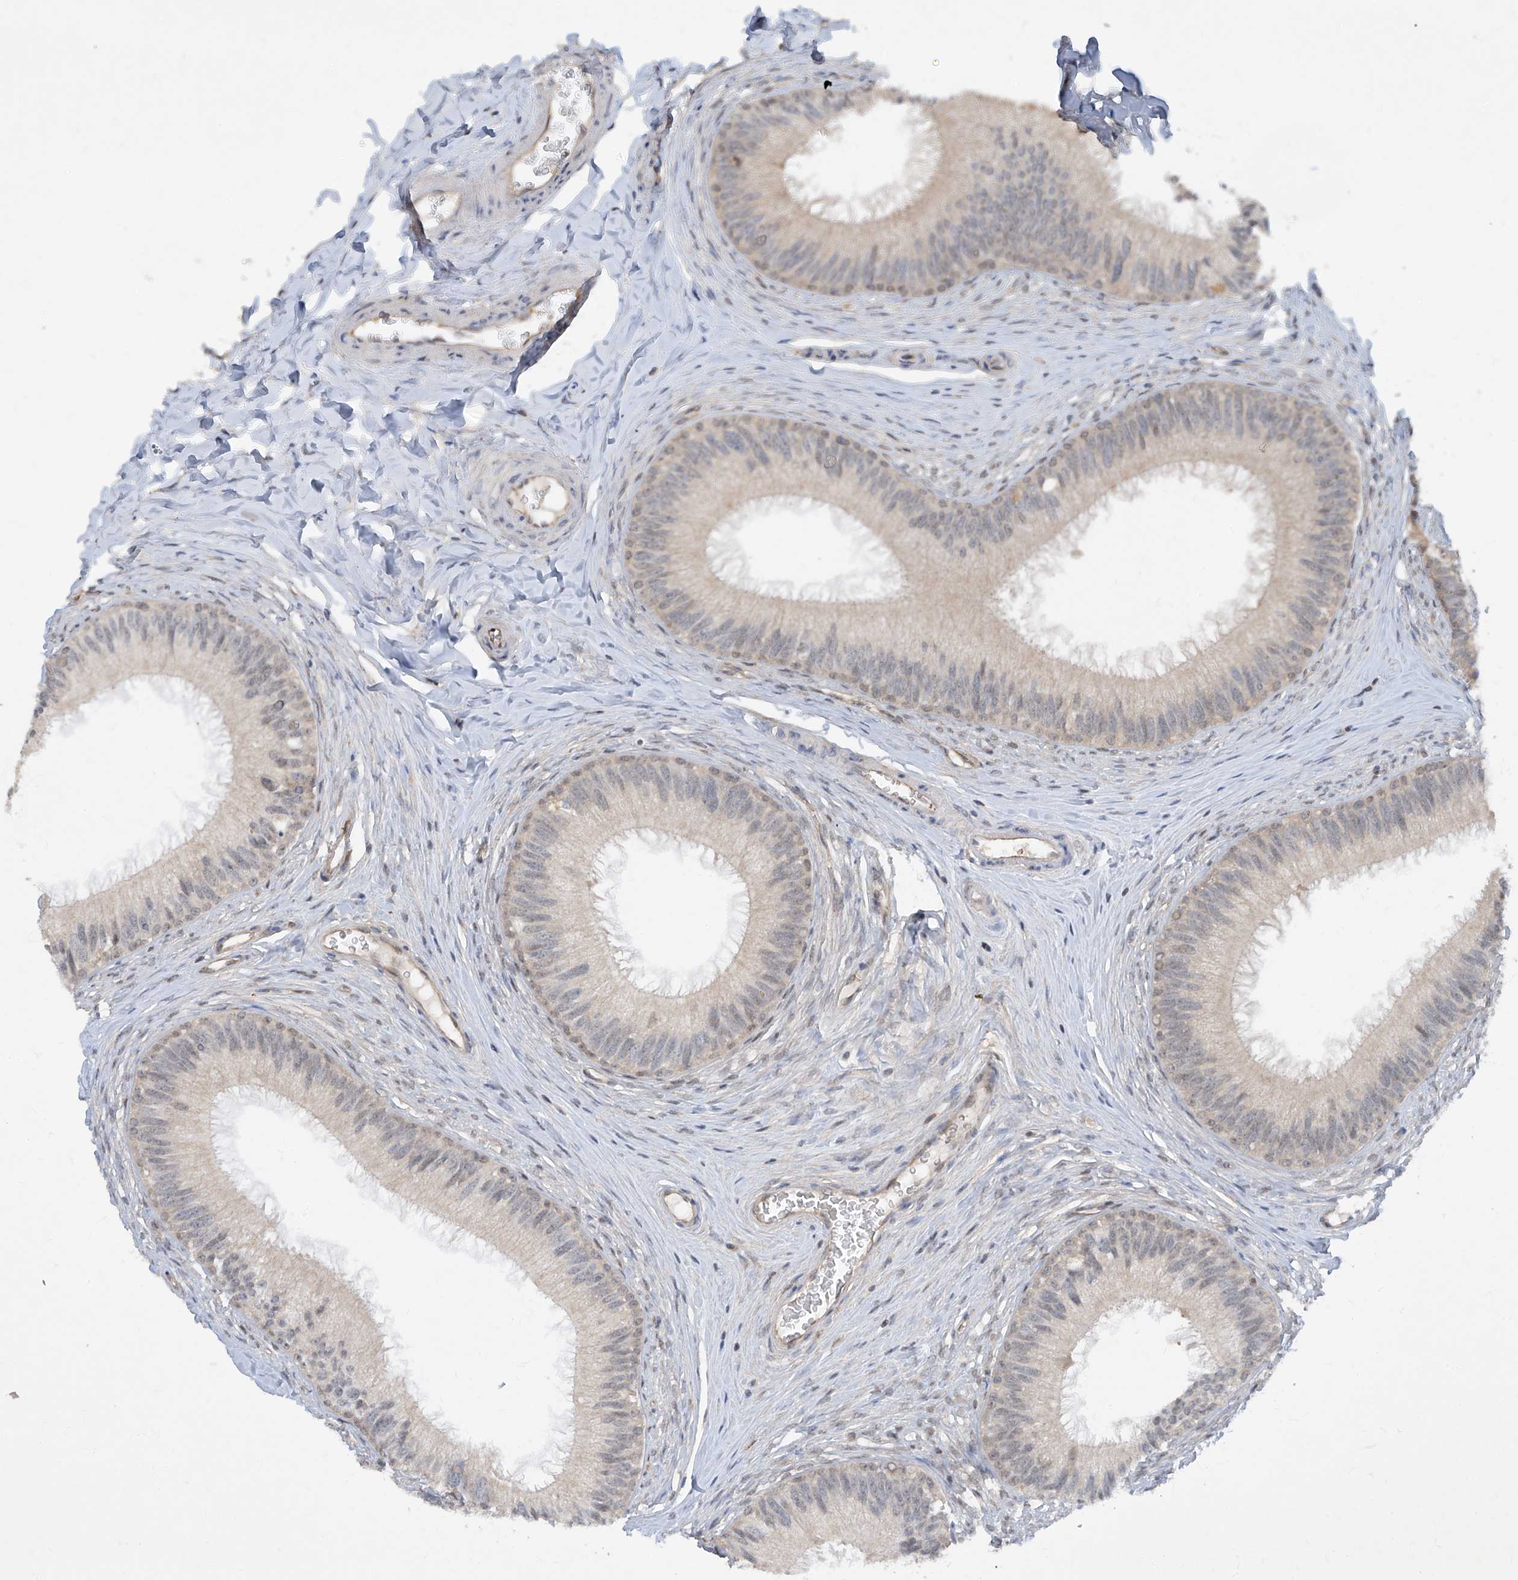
{"staining": {"intensity": "weak", "quantity": "25%-75%", "location": "cytoplasmic/membranous,nuclear"}, "tissue": "epididymis", "cell_type": "Glandular cells", "image_type": "normal", "snomed": [{"axis": "morphology", "description": "Normal tissue, NOS"}, {"axis": "topography", "description": "Epididymis"}], "caption": "Immunohistochemistry (DAB (3,3'-diaminobenzidine)) staining of unremarkable human epididymis exhibits weak cytoplasmic/membranous,nuclear protein expression in about 25%-75% of glandular cells. The staining was performed using DAB (3,3'-diaminobenzidine) to visualize the protein expression in brown, while the nuclei were stained in blue with hematoxylin (Magnification: 20x).", "gene": "ZNF358", "patient": {"sex": "male", "age": 27}}